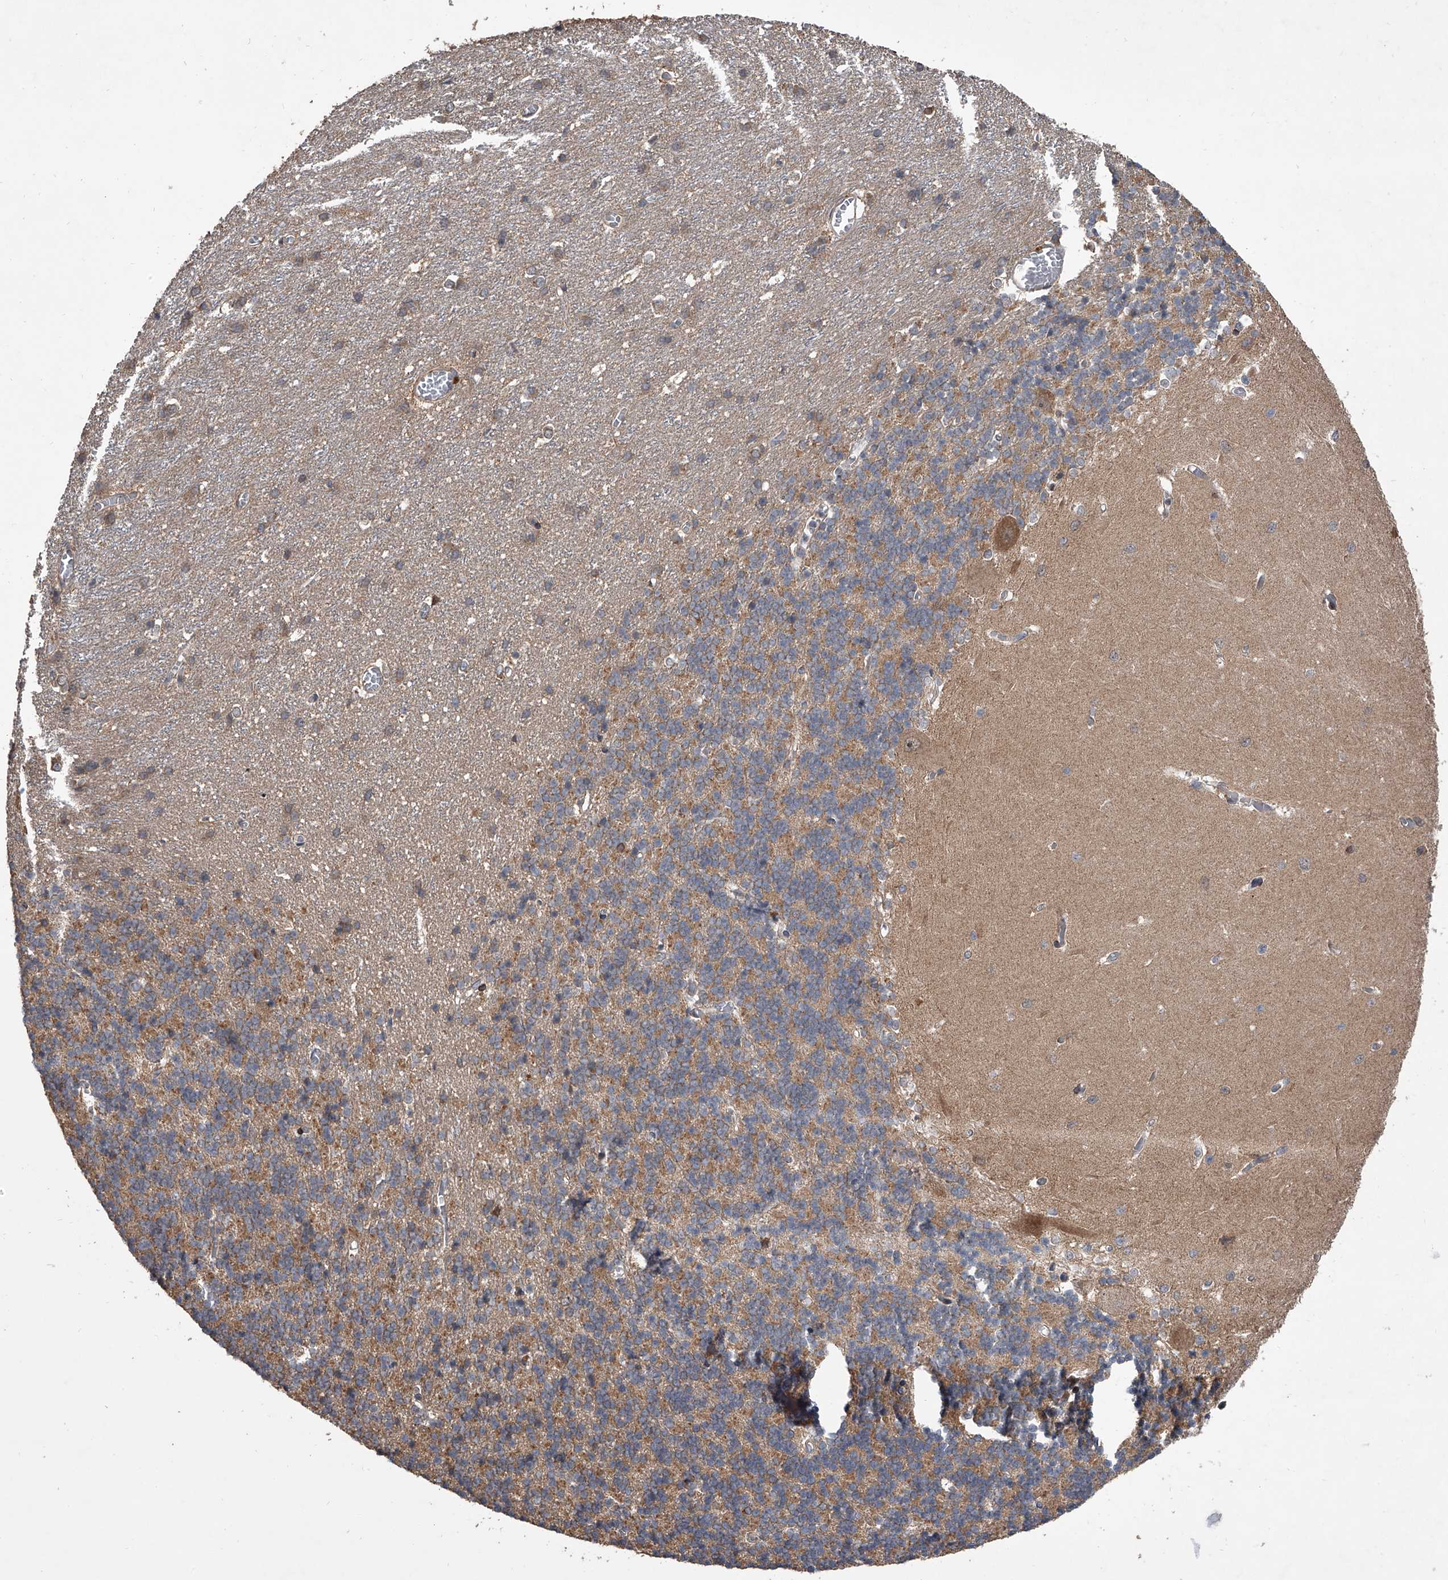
{"staining": {"intensity": "moderate", "quantity": "25%-75%", "location": "cytoplasmic/membranous"}, "tissue": "cerebellum", "cell_type": "Cells in granular layer", "image_type": "normal", "snomed": [{"axis": "morphology", "description": "Normal tissue, NOS"}, {"axis": "topography", "description": "Cerebellum"}], "caption": "Protein staining of benign cerebellum shows moderate cytoplasmic/membranous positivity in about 25%-75% of cells in granular layer.", "gene": "GEMIN8", "patient": {"sex": "male", "age": 37}}